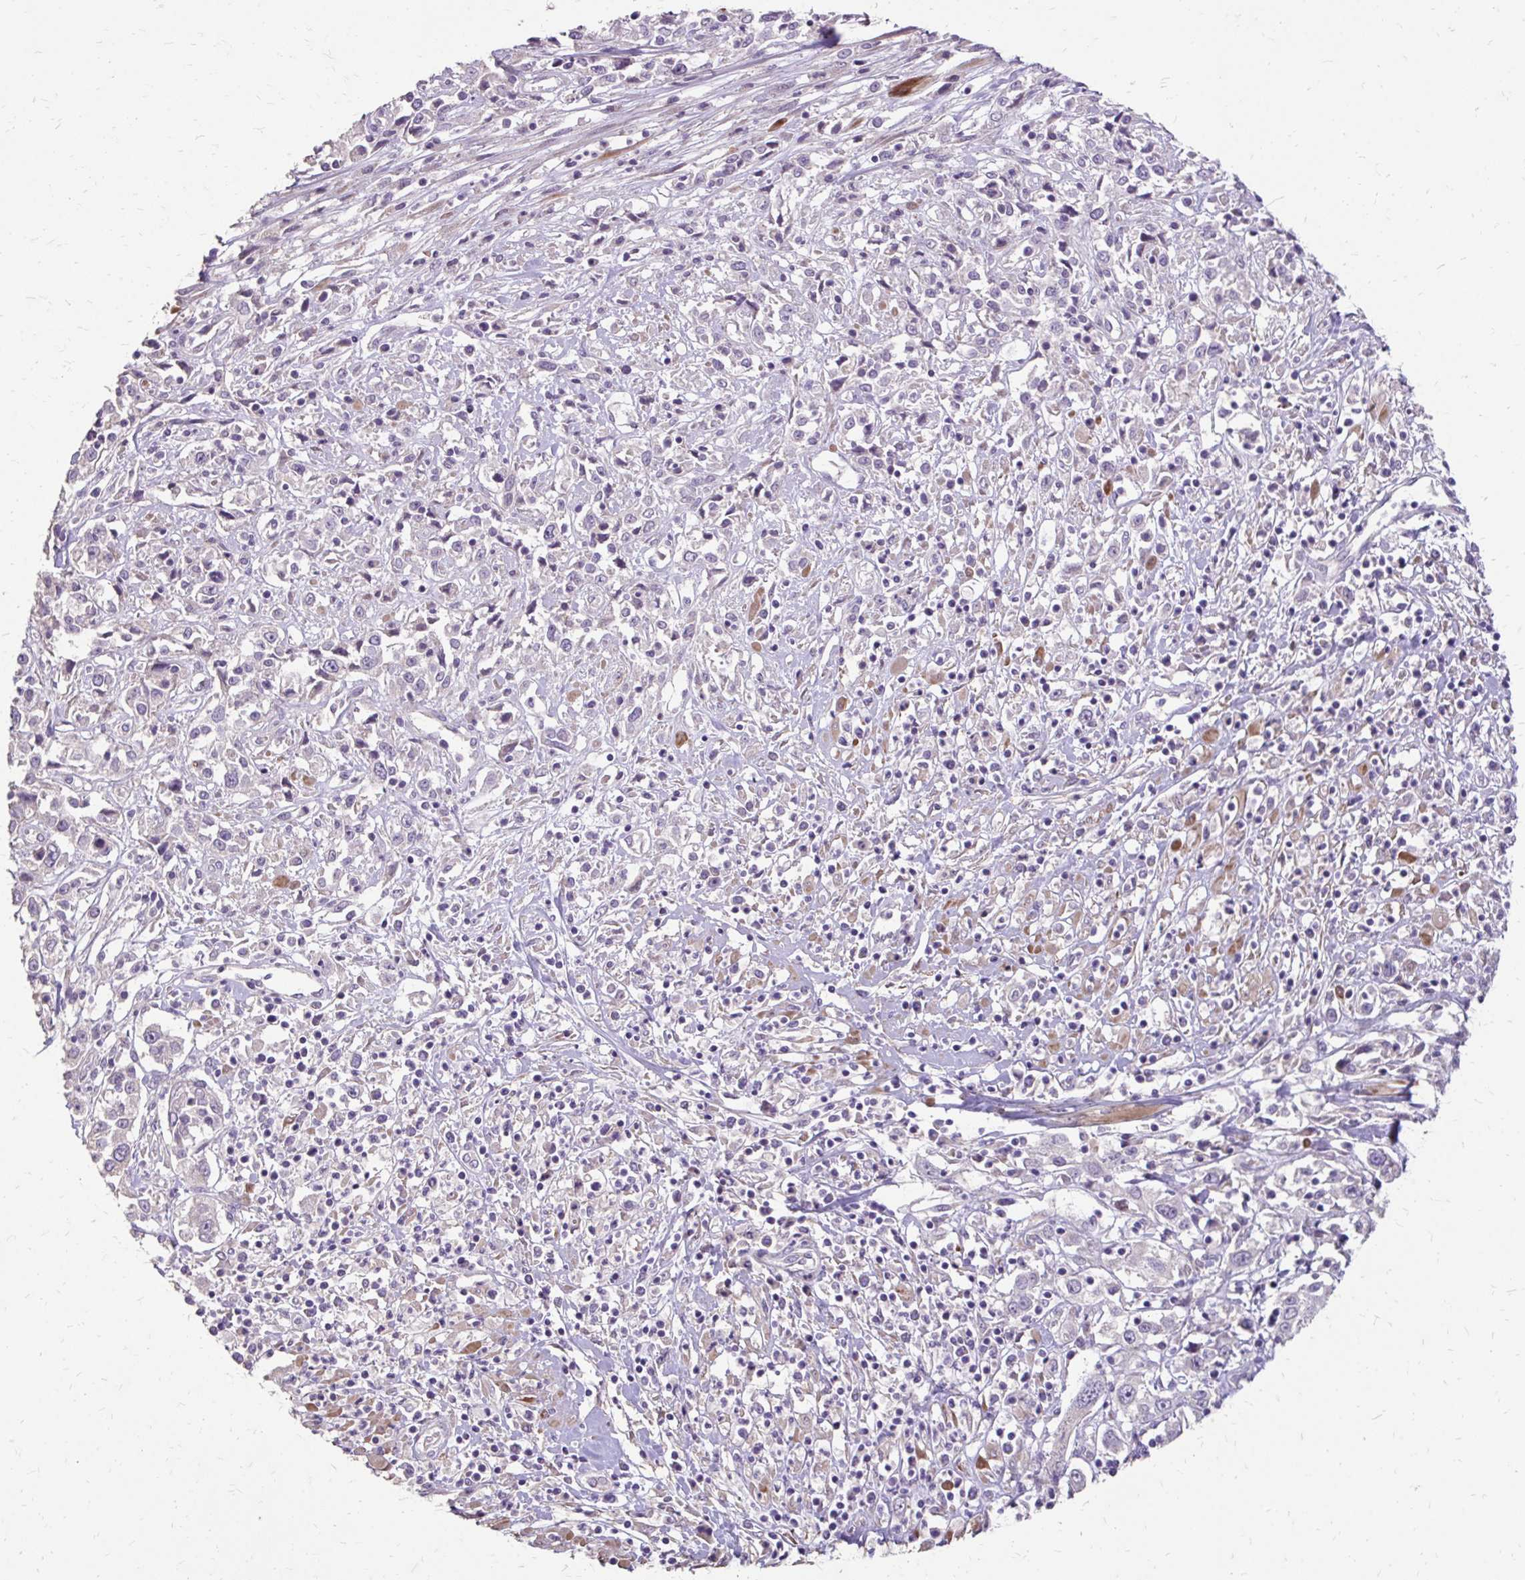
{"staining": {"intensity": "negative", "quantity": "none", "location": "none"}, "tissue": "cervical cancer", "cell_type": "Tumor cells", "image_type": "cancer", "snomed": [{"axis": "morphology", "description": "Adenocarcinoma, NOS"}, {"axis": "topography", "description": "Cervix"}], "caption": "DAB (3,3'-diaminobenzidine) immunohistochemical staining of human adenocarcinoma (cervical) shows no significant expression in tumor cells.", "gene": "MYORG", "patient": {"sex": "female", "age": 40}}